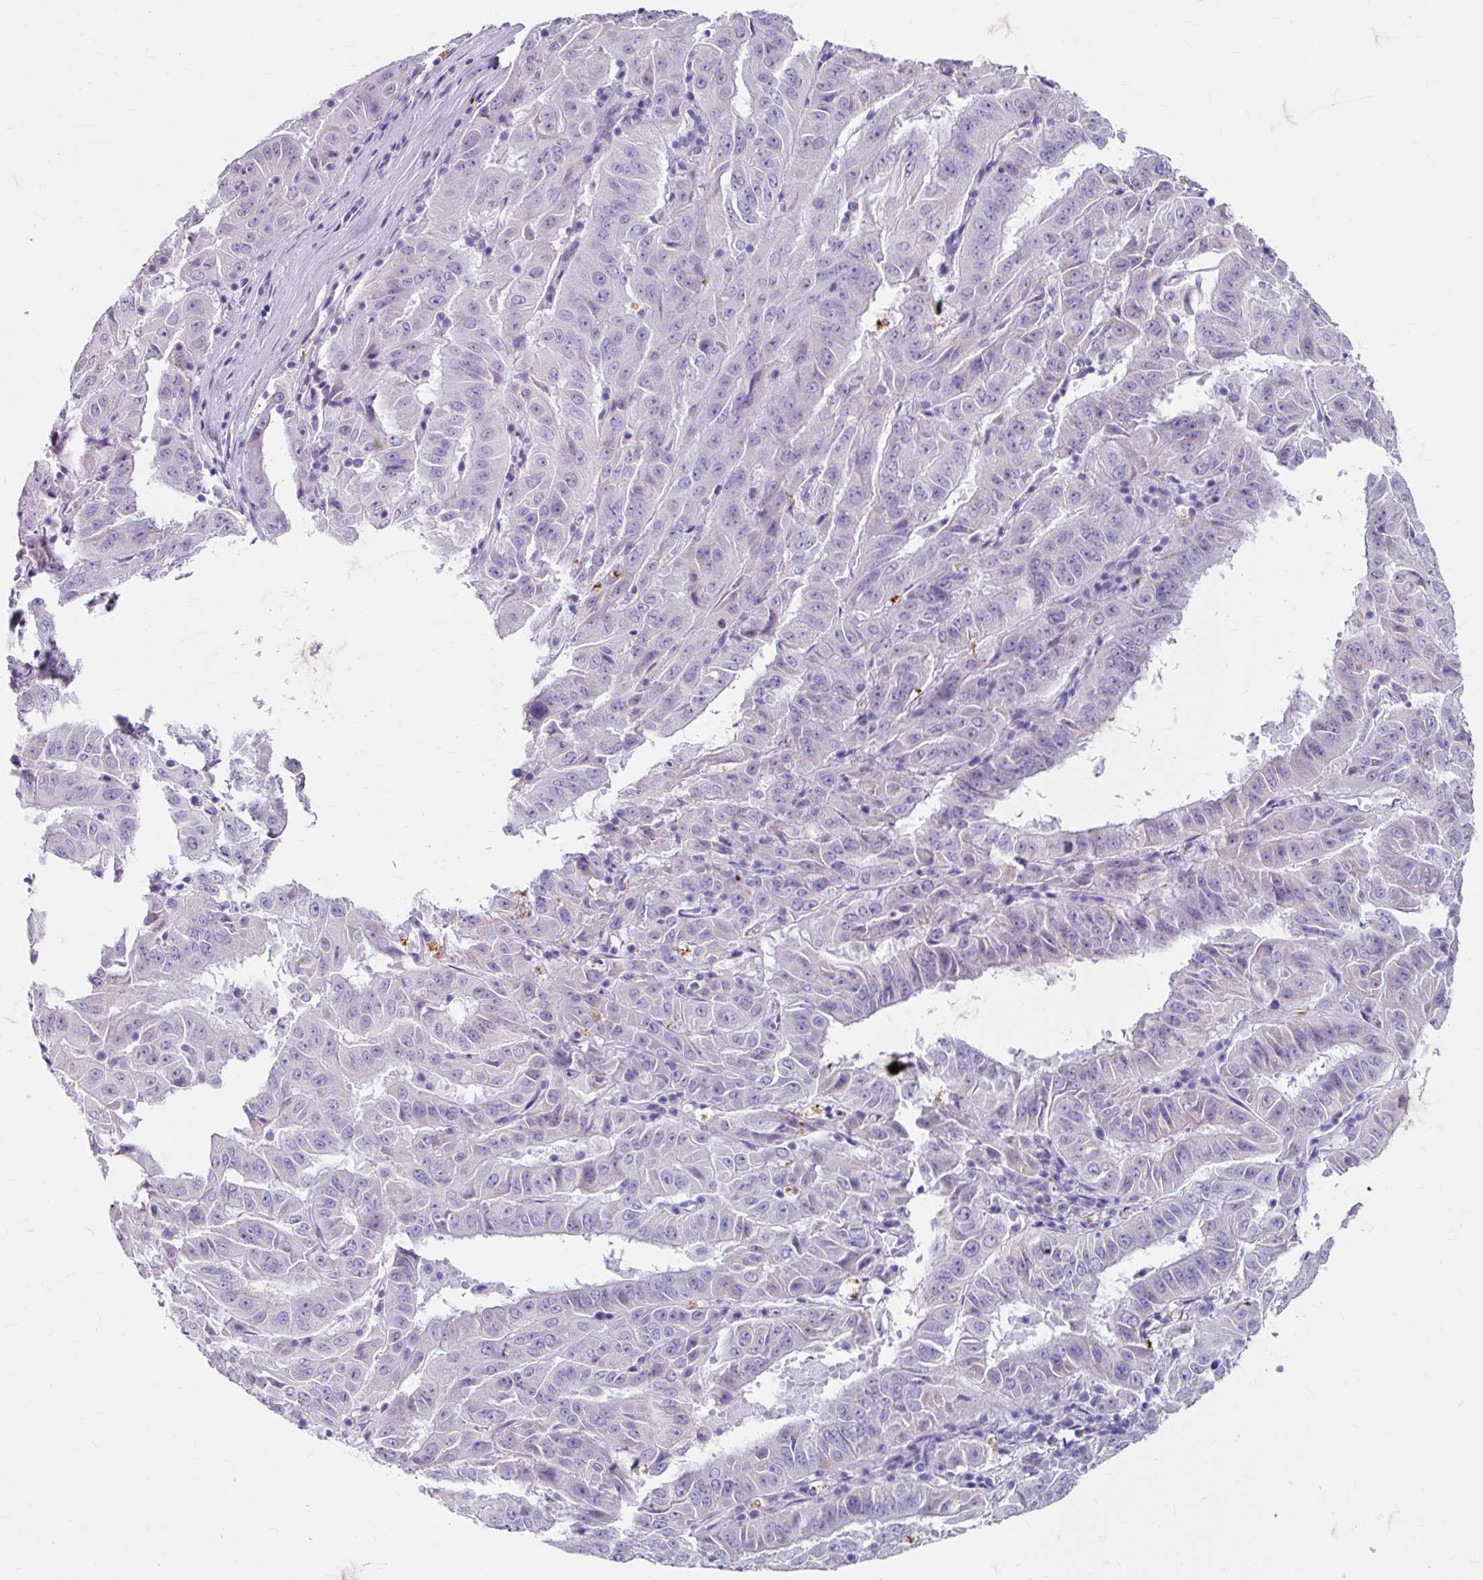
{"staining": {"intensity": "negative", "quantity": "none", "location": "none"}, "tissue": "pancreatic cancer", "cell_type": "Tumor cells", "image_type": "cancer", "snomed": [{"axis": "morphology", "description": "Adenocarcinoma, NOS"}, {"axis": "topography", "description": "Pancreas"}], "caption": "Tumor cells are negative for brown protein staining in adenocarcinoma (pancreatic).", "gene": "ANKRD1", "patient": {"sex": "male", "age": 63}}